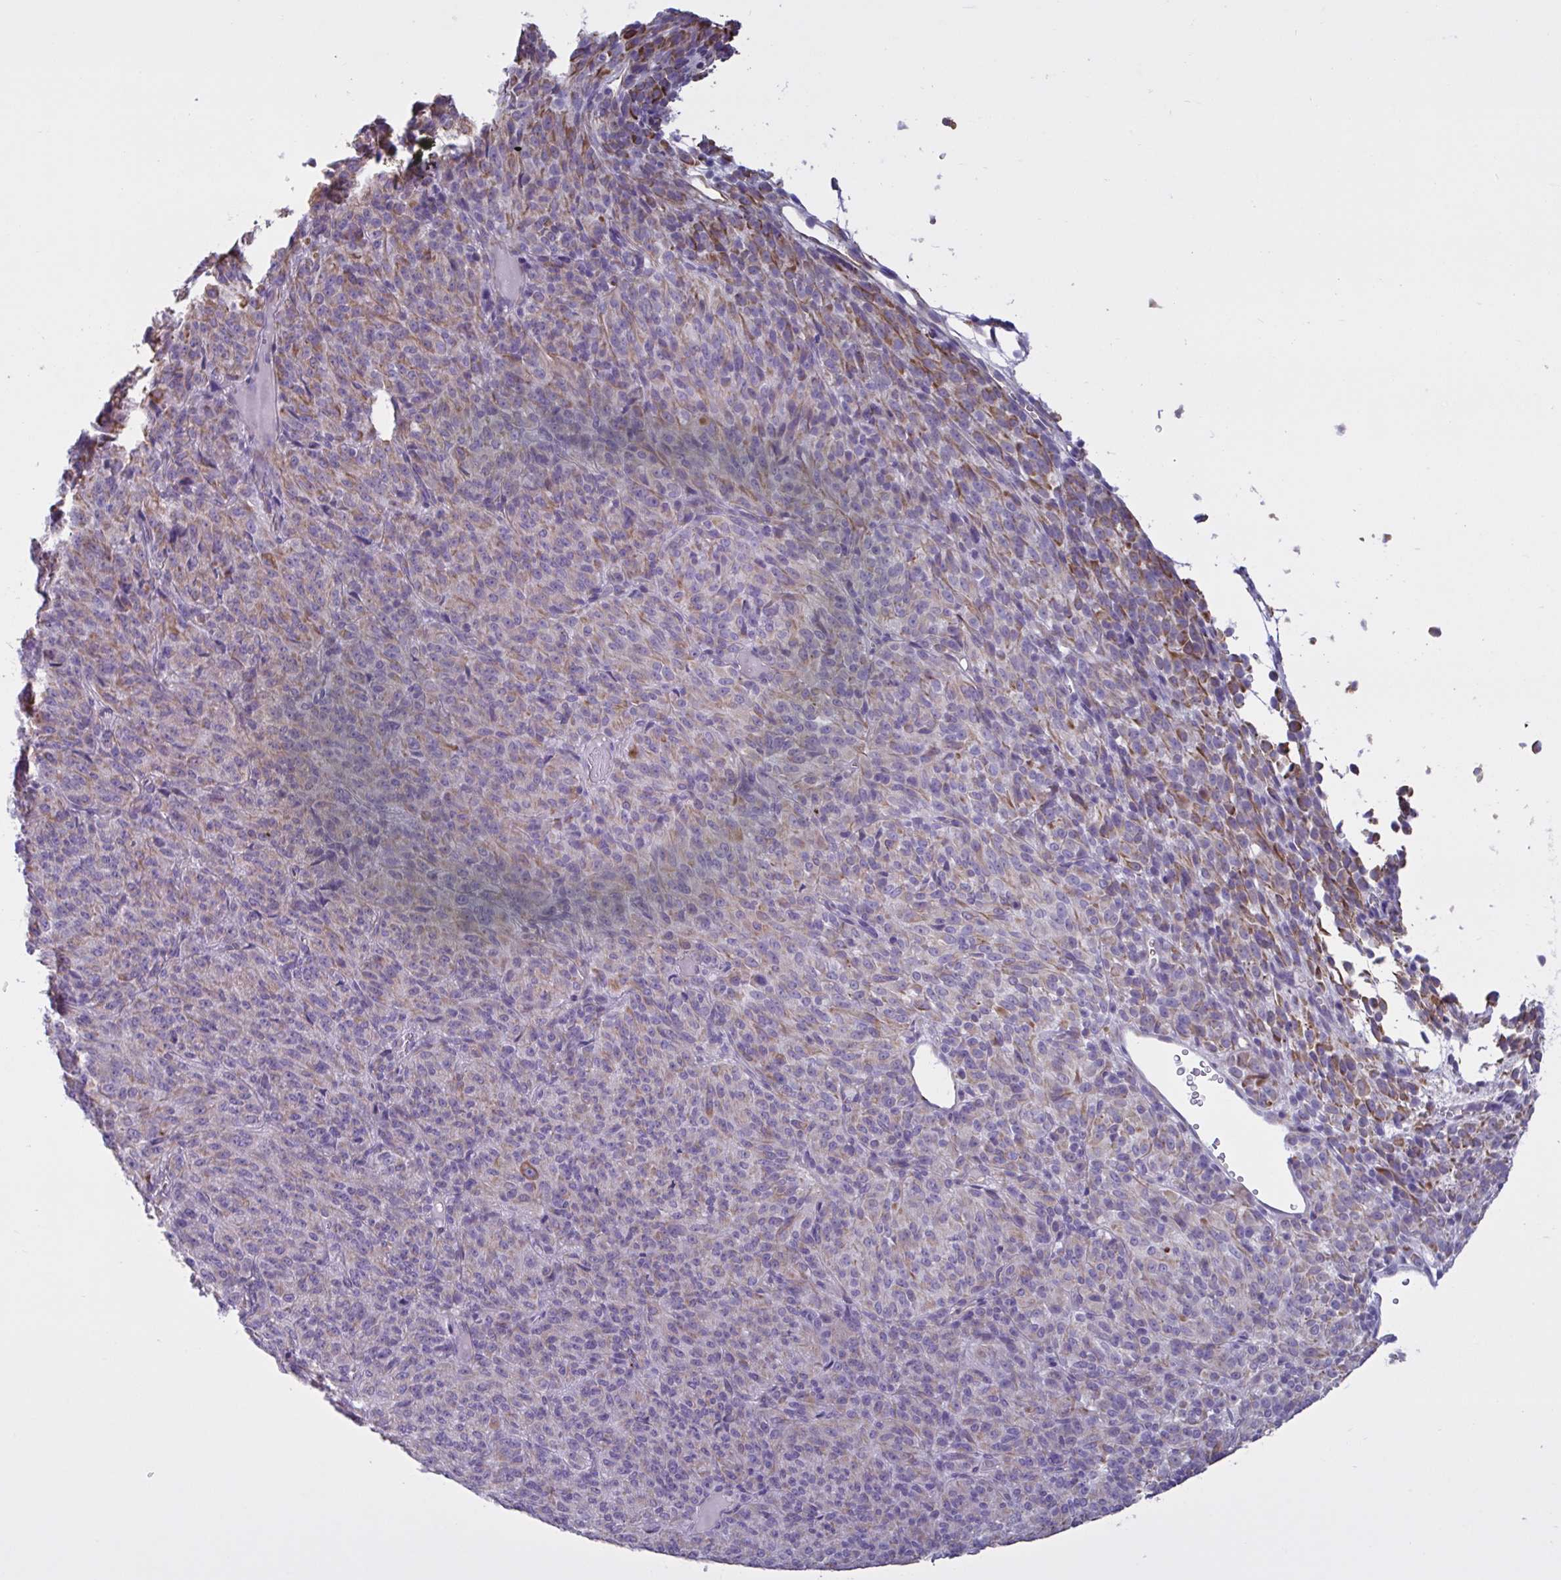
{"staining": {"intensity": "moderate", "quantity": "25%-75%", "location": "cytoplasmic/membranous"}, "tissue": "melanoma", "cell_type": "Tumor cells", "image_type": "cancer", "snomed": [{"axis": "morphology", "description": "Malignant melanoma, Metastatic site"}, {"axis": "topography", "description": "Brain"}], "caption": "Tumor cells demonstrate medium levels of moderate cytoplasmic/membranous positivity in approximately 25%-75% of cells in human malignant melanoma (metastatic site).", "gene": "TMEM86B", "patient": {"sex": "female", "age": 56}}